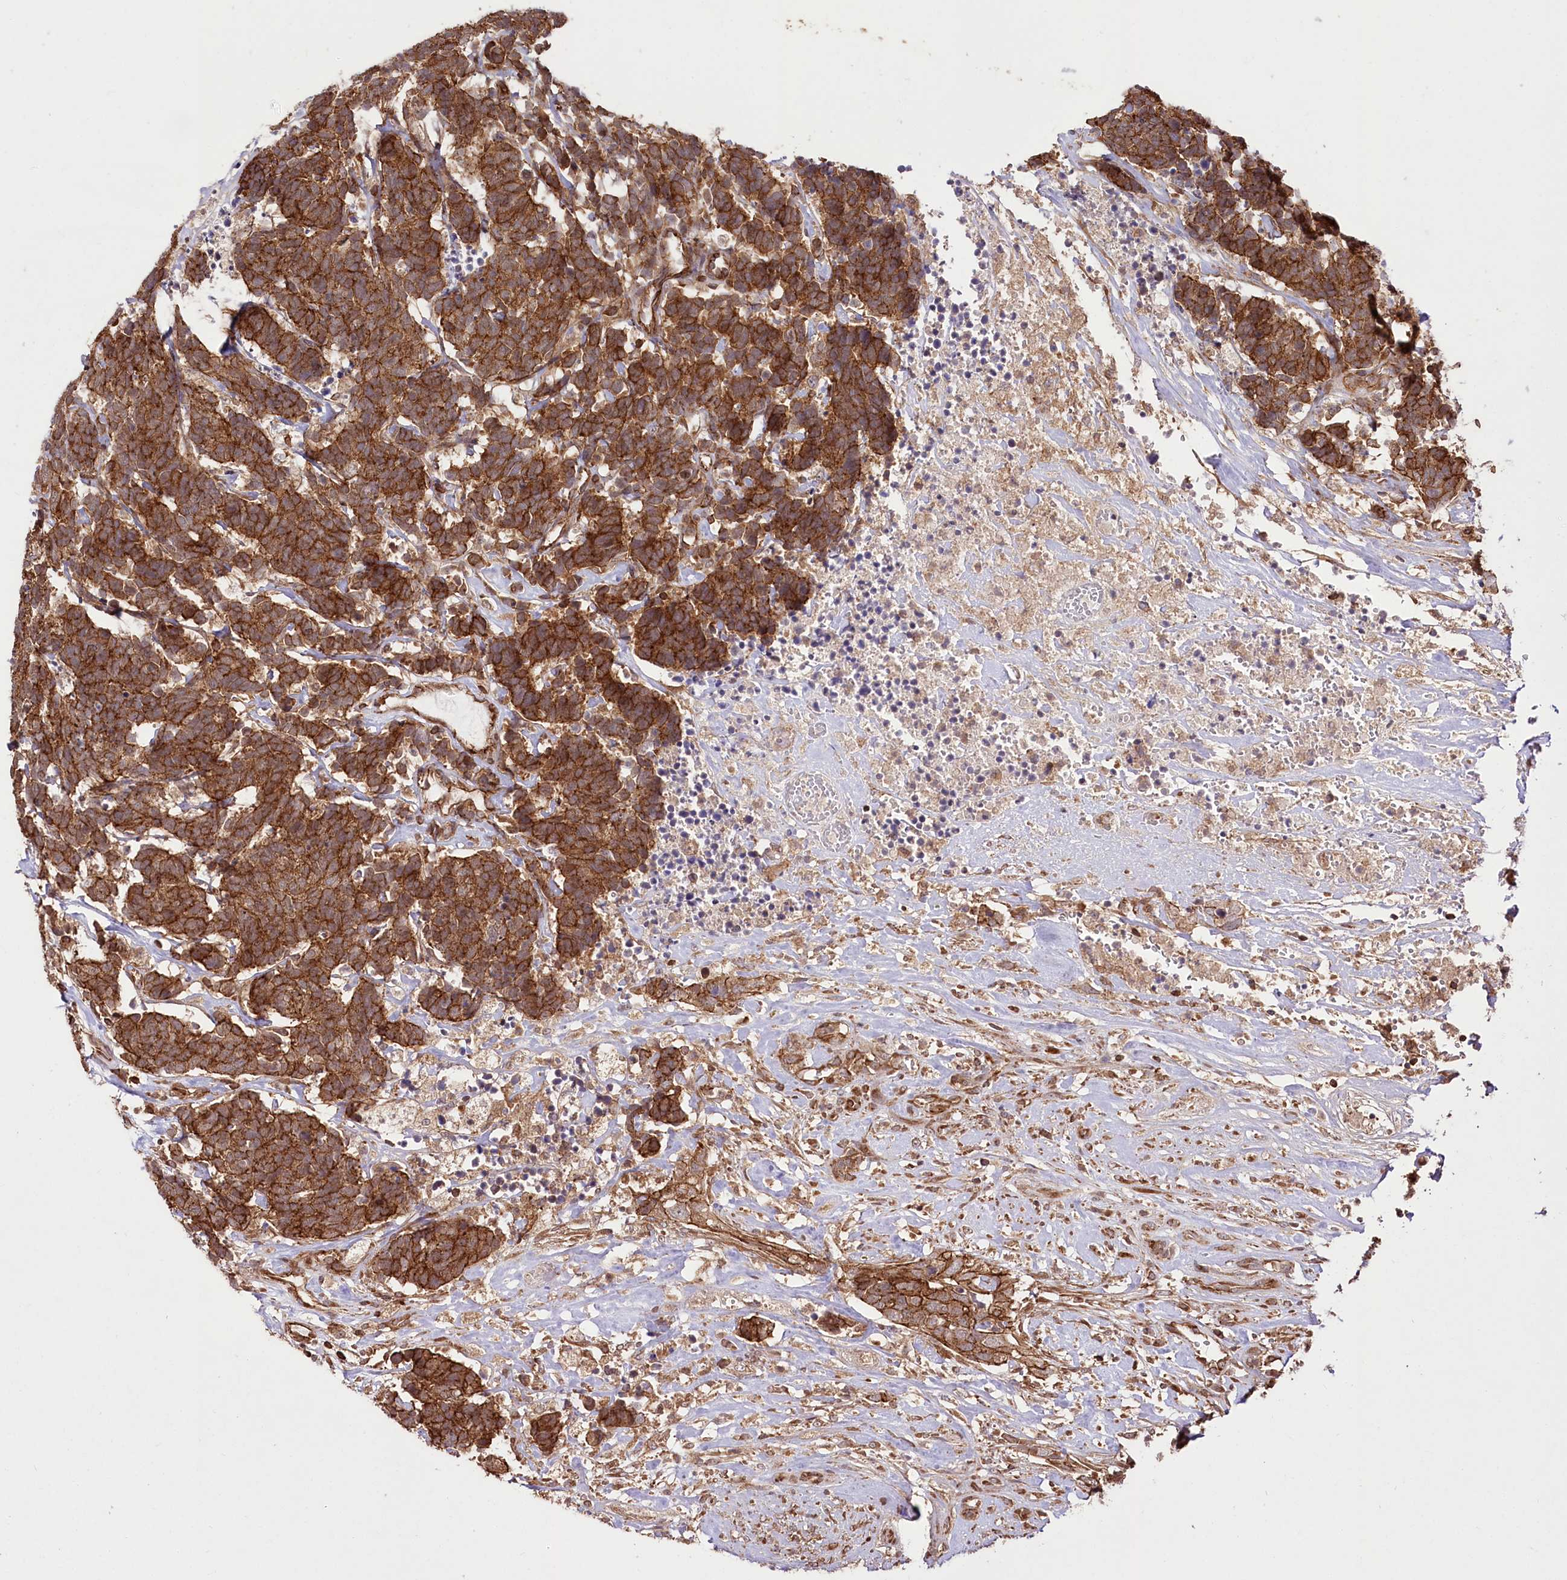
{"staining": {"intensity": "strong", "quantity": ">75%", "location": "cytoplasmic/membranous"}, "tissue": "carcinoid", "cell_type": "Tumor cells", "image_type": "cancer", "snomed": [{"axis": "morphology", "description": "Carcinoma, NOS"}, {"axis": "morphology", "description": "Carcinoid, malignant, NOS"}, {"axis": "topography", "description": "Urinary bladder"}], "caption": "Immunohistochemistry (IHC) photomicrograph of carcinoid stained for a protein (brown), which displays high levels of strong cytoplasmic/membranous expression in about >75% of tumor cells.", "gene": "DHX29", "patient": {"sex": "male", "age": 57}}